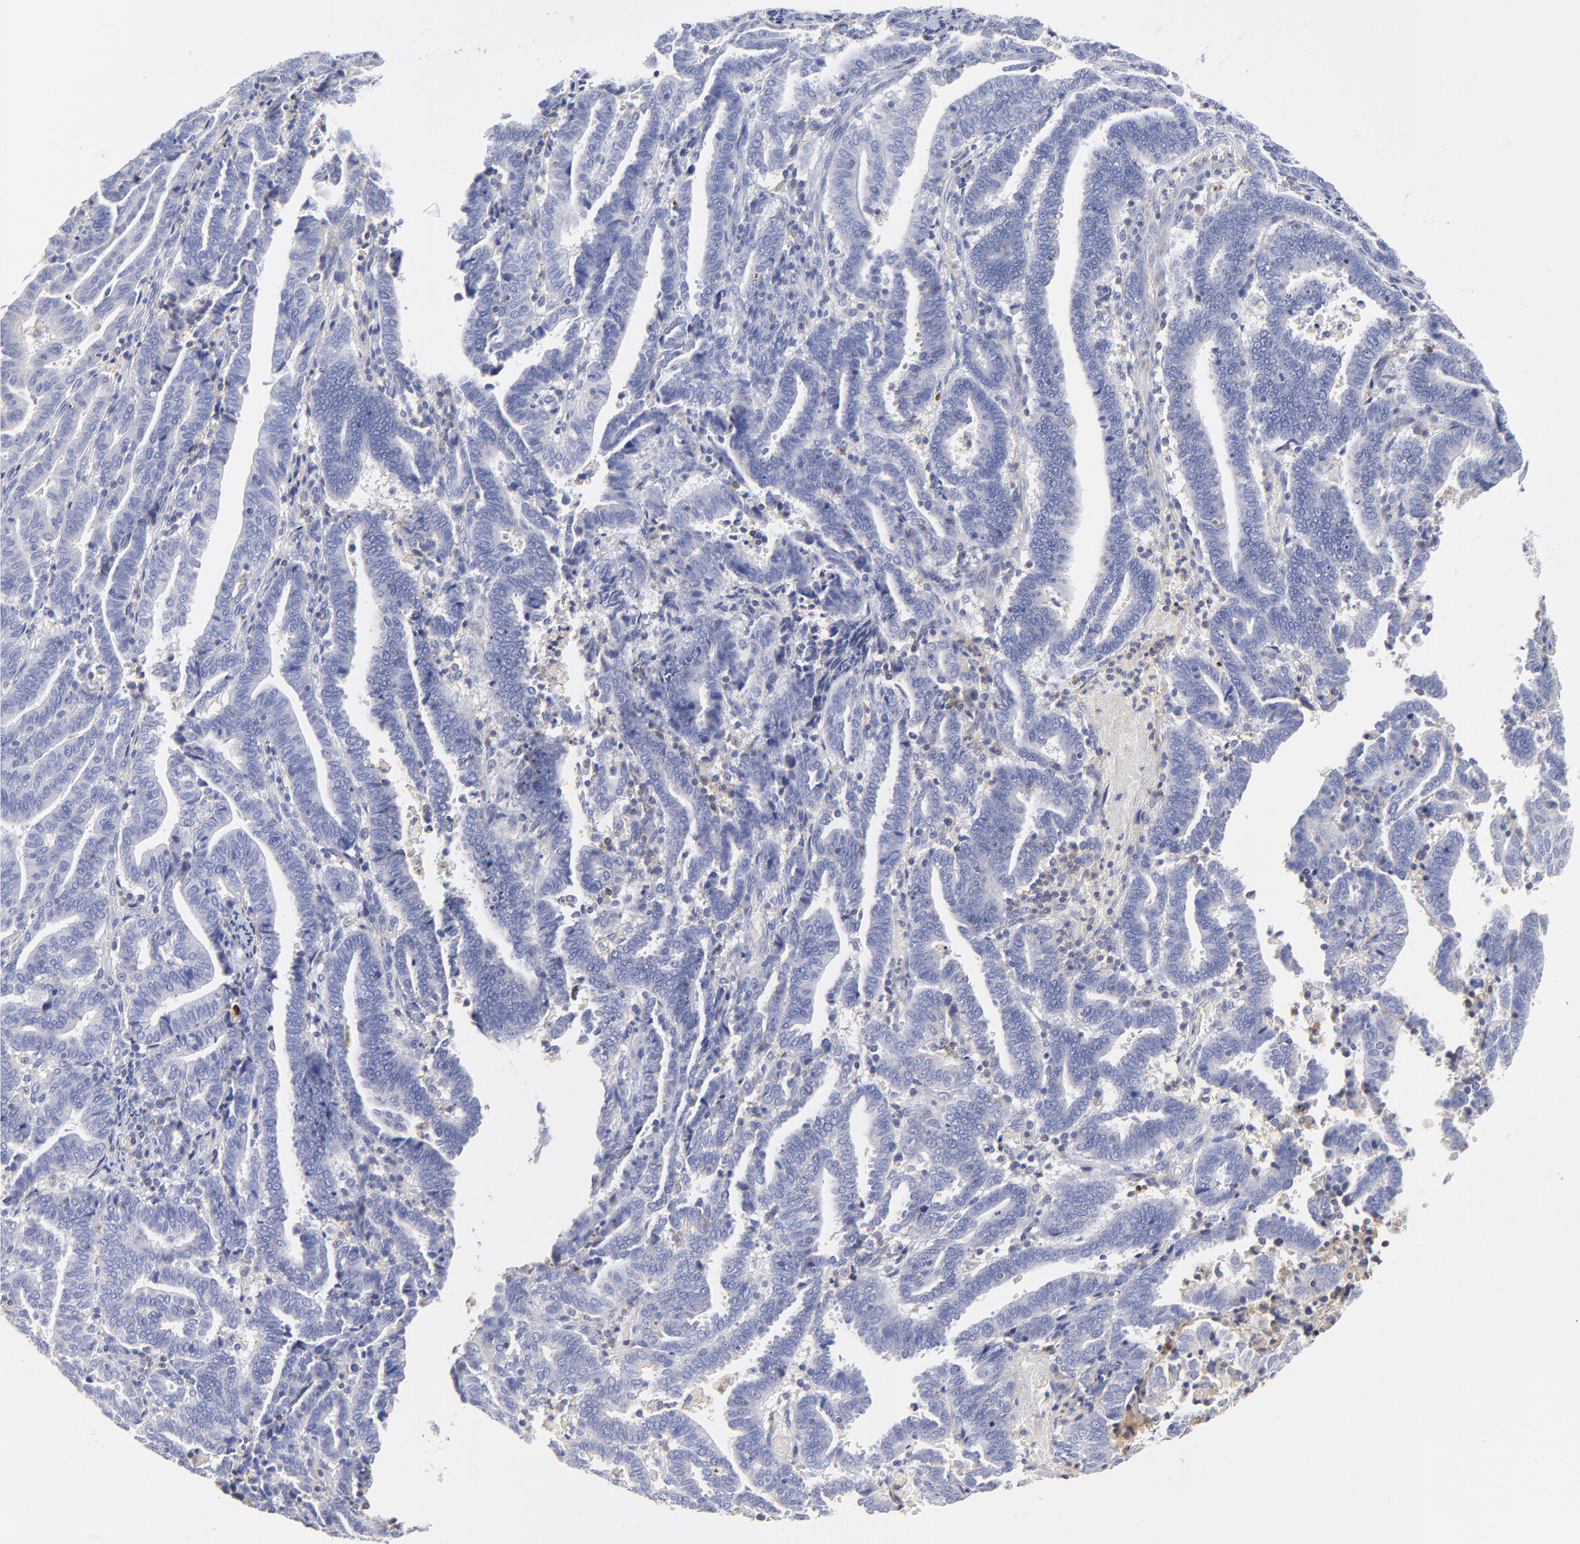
{"staining": {"intensity": "negative", "quantity": "none", "location": "none"}, "tissue": "endometrial cancer", "cell_type": "Tumor cells", "image_type": "cancer", "snomed": [{"axis": "morphology", "description": "Adenocarcinoma, NOS"}, {"axis": "topography", "description": "Uterus"}], "caption": "A micrograph of endometrial cancer (adenocarcinoma) stained for a protein reveals no brown staining in tumor cells.", "gene": "MDGA2", "patient": {"sex": "female", "age": 83}}